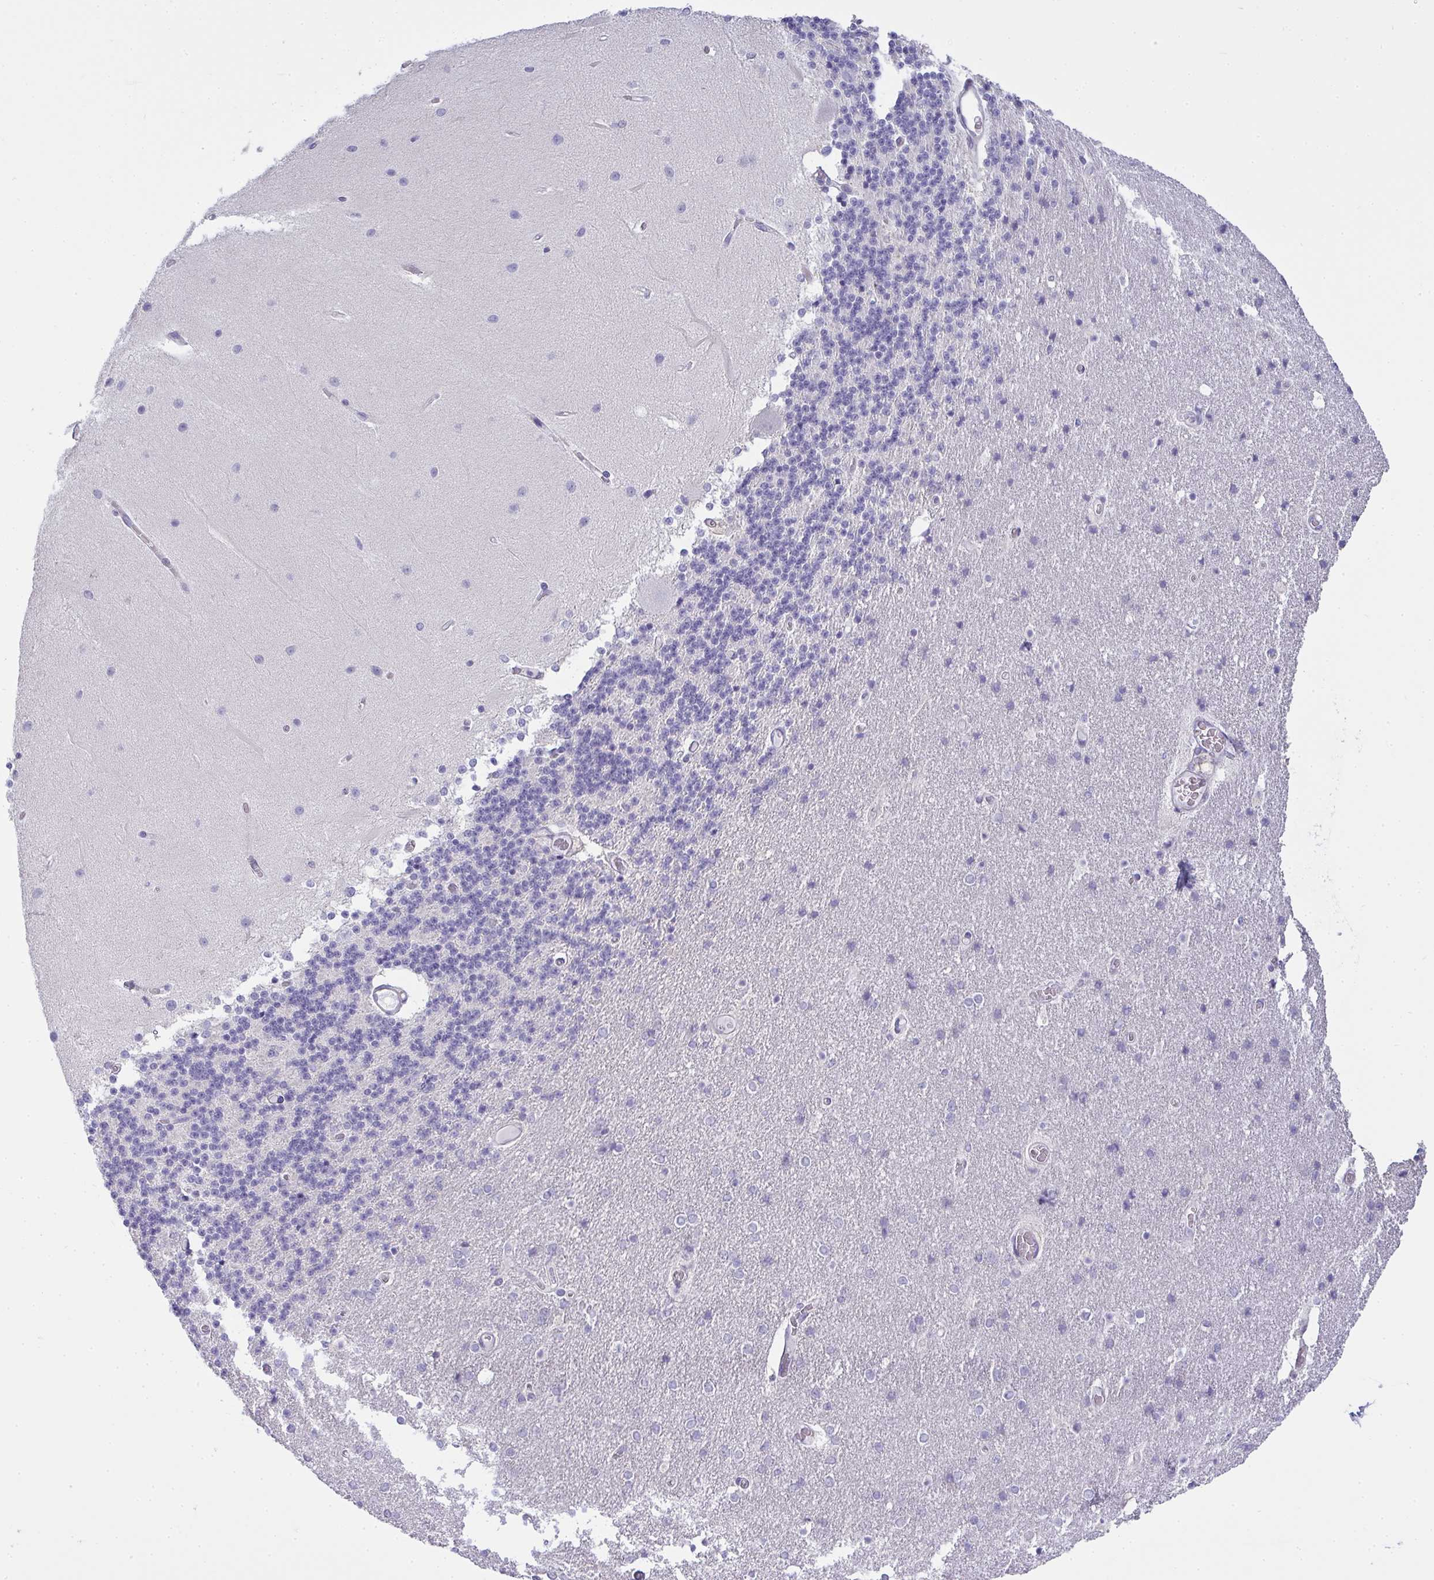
{"staining": {"intensity": "negative", "quantity": "none", "location": "none"}, "tissue": "cerebellum", "cell_type": "Cells in granular layer", "image_type": "normal", "snomed": [{"axis": "morphology", "description": "Normal tissue, NOS"}, {"axis": "topography", "description": "Cerebellum"}], "caption": "This is an immunohistochemistry histopathology image of benign cerebellum. There is no expression in cells in granular layer.", "gene": "GSDMB", "patient": {"sex": "female", "age": 54}}